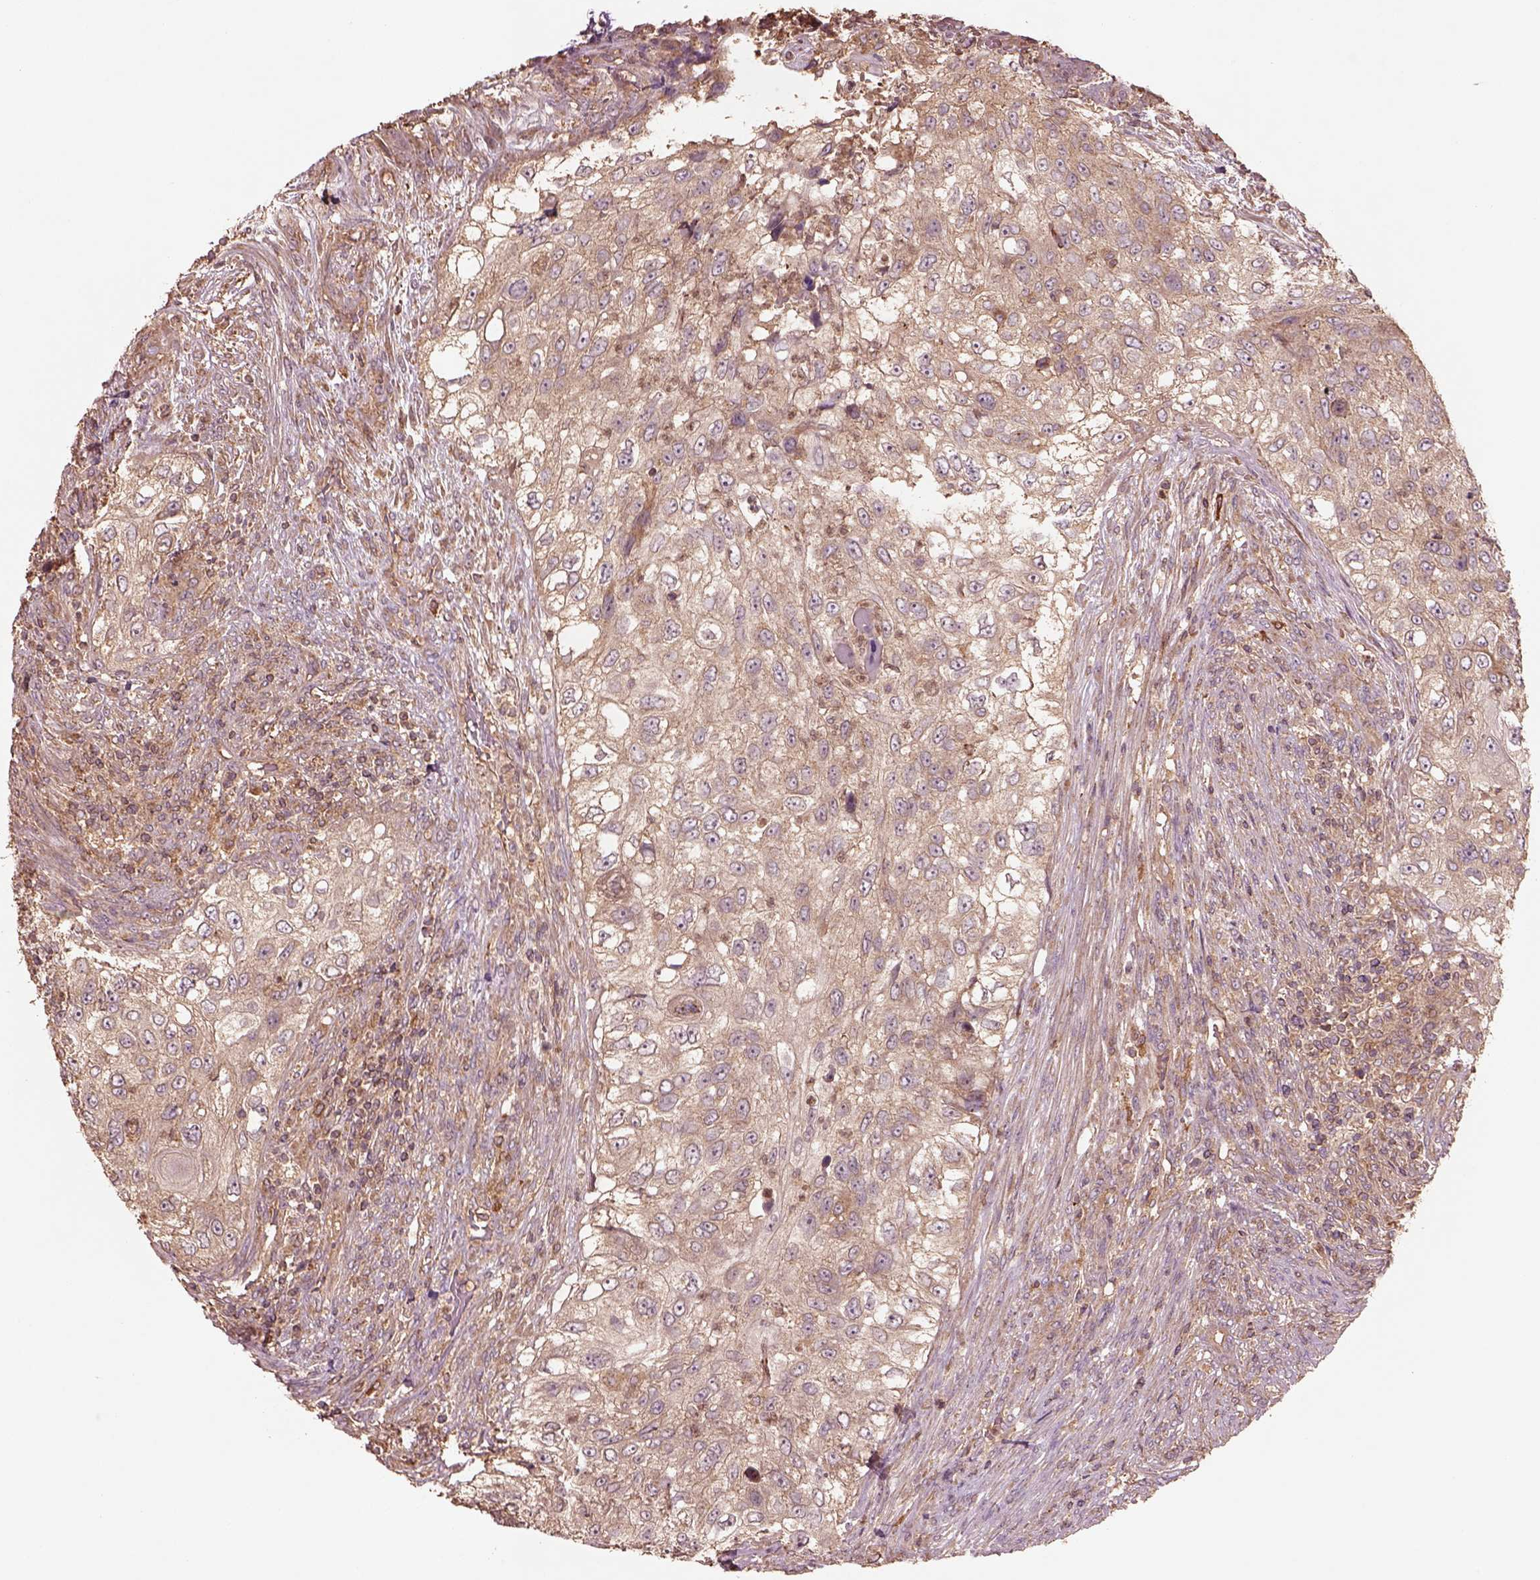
{"staining": {"intensity": "weak", "quantity": ">75%", "location": "cytoplasmic/membranous"}, "tissue": "urothelial cancer", "cell_type": "Tumor cells", "image_type": "cancer", "snomed": [{"axis": "morphology", "description": "Urothelial carcinoma, High grade"}, {"axis": "topography", "description": "Urinary bladder"}], "caption": "Urothelial cancer stained with IHC demonstrates weak cytoplasmic/membranous expression in approximately >75% of tumor cells.", "gene": "TRADD", "patient": {"sex": "female", "age": 60}}